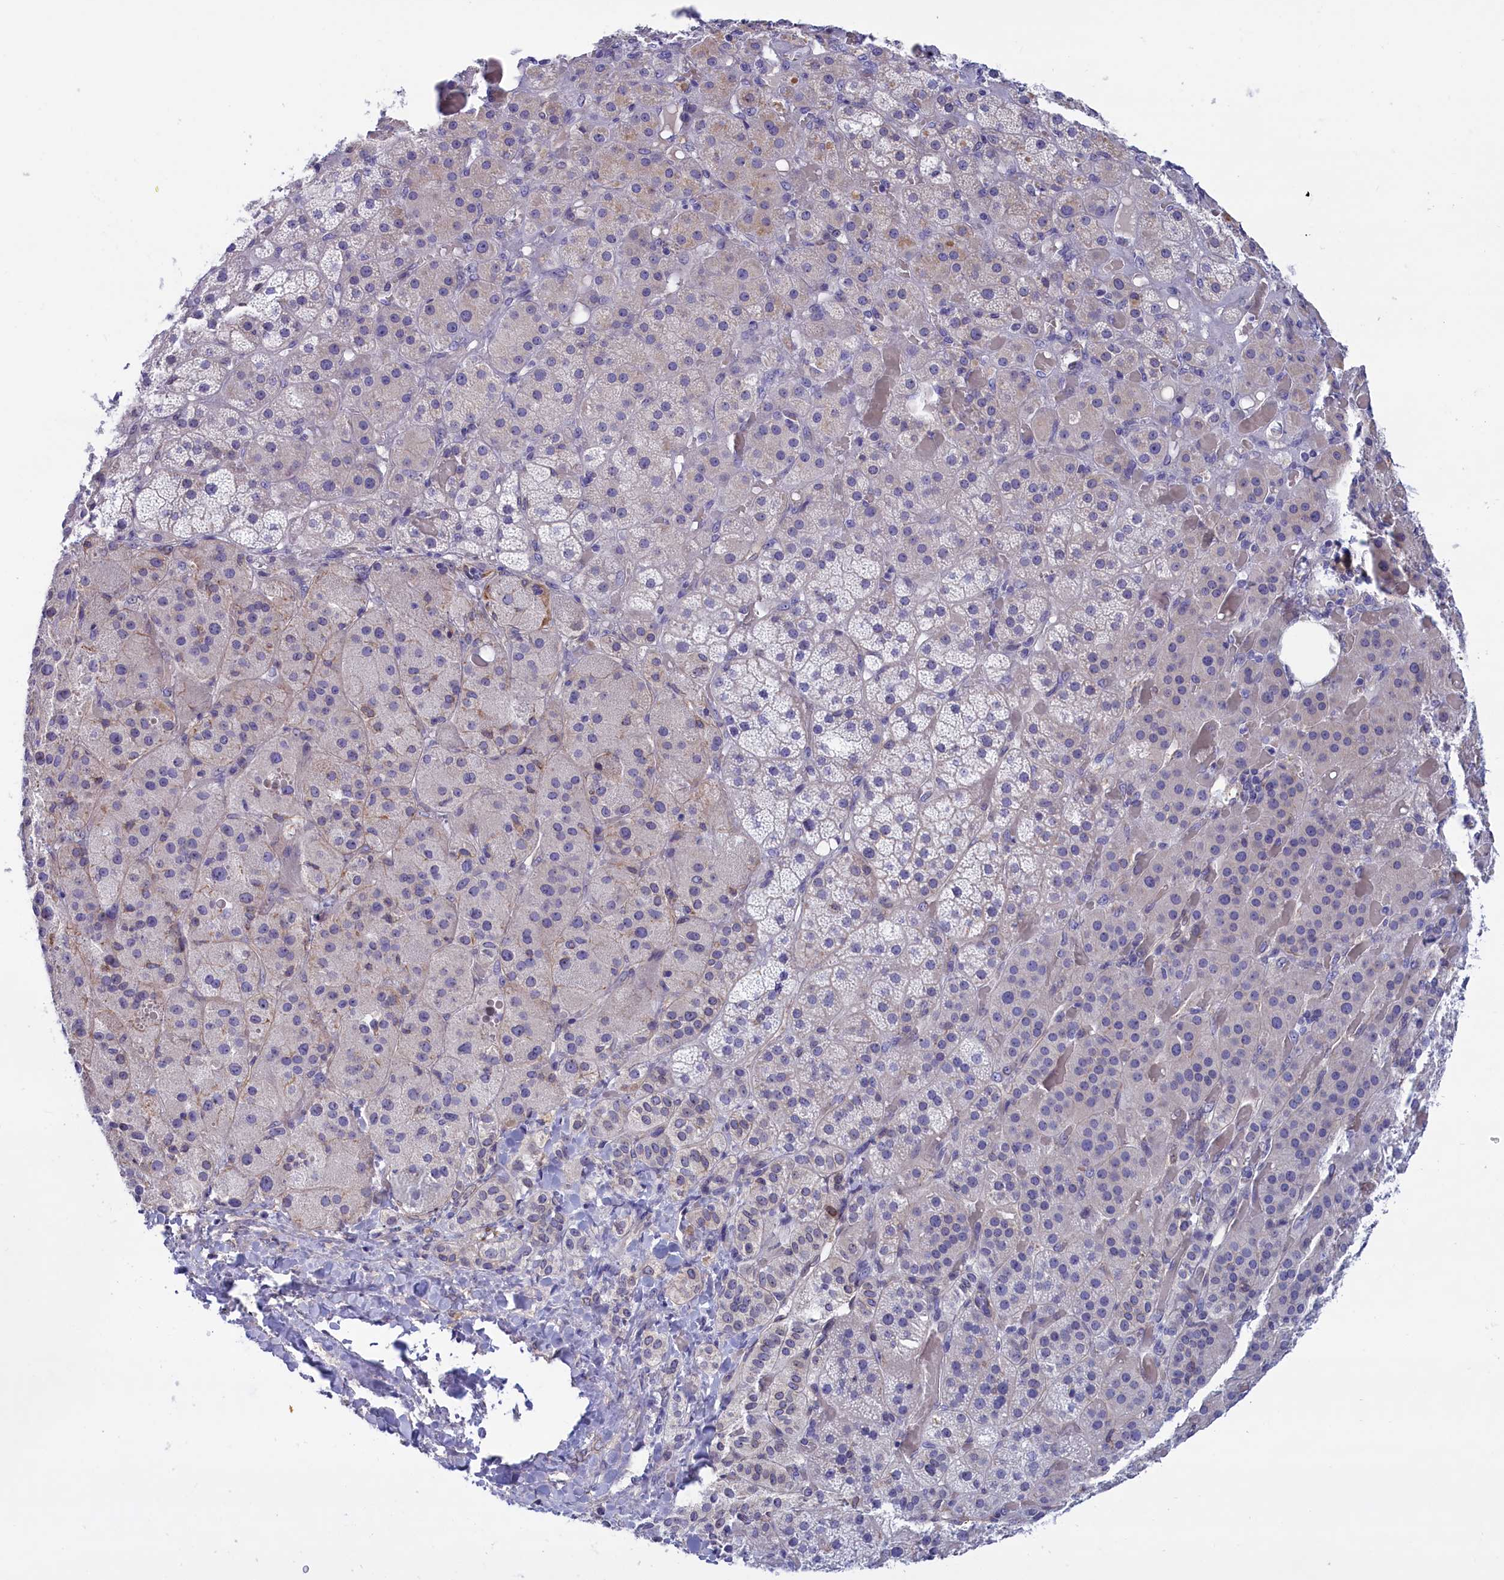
{"staining": {"intensity": "negative", "quantity": "none", "location": "none"}, "tissue": "adrenal gland", "cell_type": "Glandular cells", "image_type": "normal", "snomed": [{"axis": "morphology", "description": "Normal tissue, NOS"}, {"axis": "topography", "description": "Adrenal gland"}], "caption": "Immunohistochemical staining of benign adrenal gland exhibits no significant positivity in glandular cells. The staining was performed using DAB to visualize the protein expression in brown, while the nuclei were stained in blue with hematoxylin (Magnification: 20x).", "gene": "ABCC12", "patient": {"sex": "male", "age": 57}}